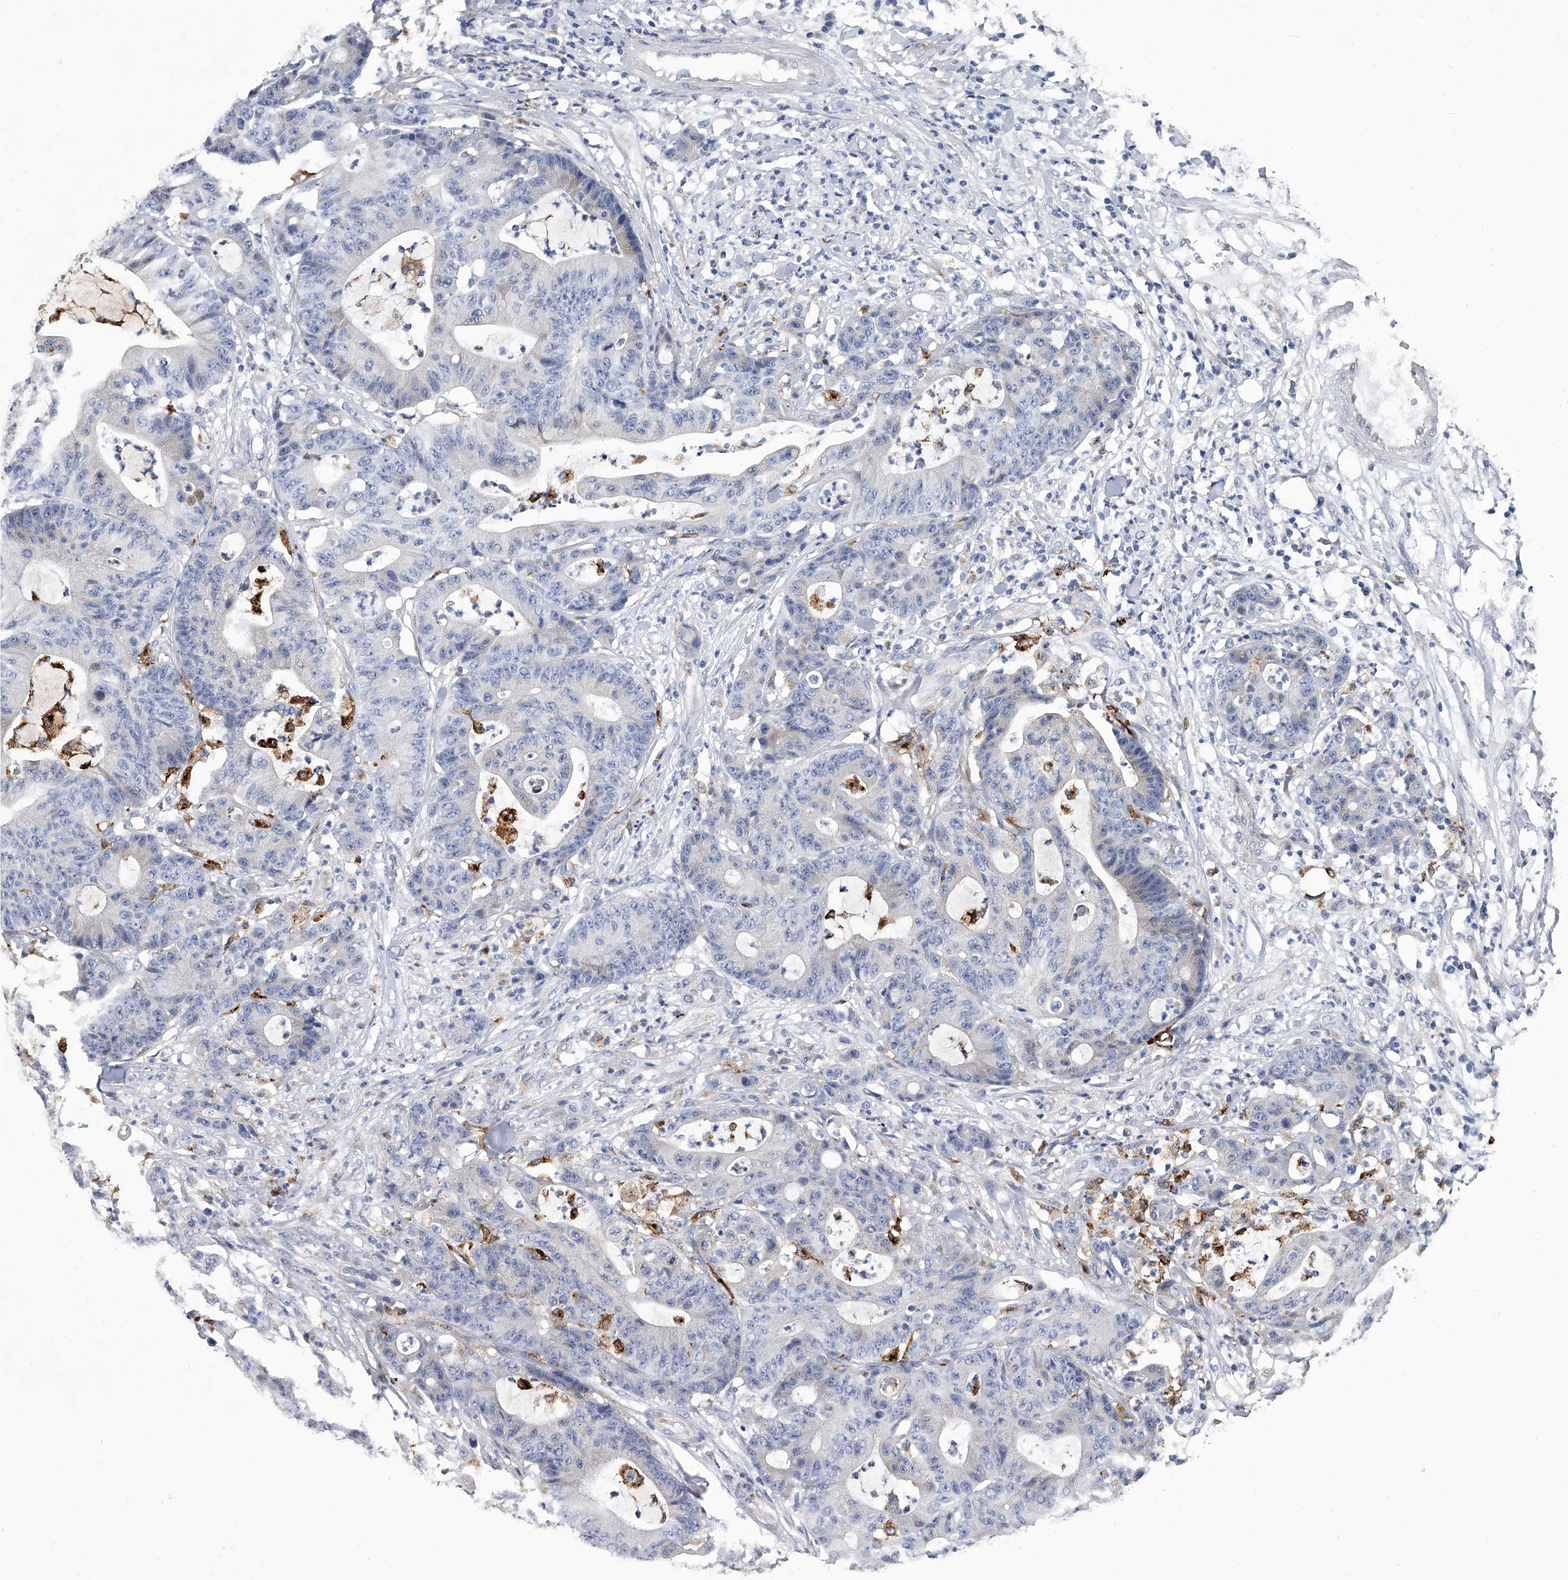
{"staining": {"intensity": "negative", "quantity": "none", "location": "none"}, "tissue": "colorectal cancer", "cell_type": "Tumor cells", "image_type": "cancer", "snomed": [{"axis": "morphology", "description": "Adenocarcinoma, NOS"}, {"axis": "topography", "description": "Colon"}], "caption": "Human colorectal cancer (adenocarcinoma) stained for a protein using immunohistochemistry displays no positivity in tumor cells.", "gene": "SPP1", "patient": {"sex": "female", "age": 84}}